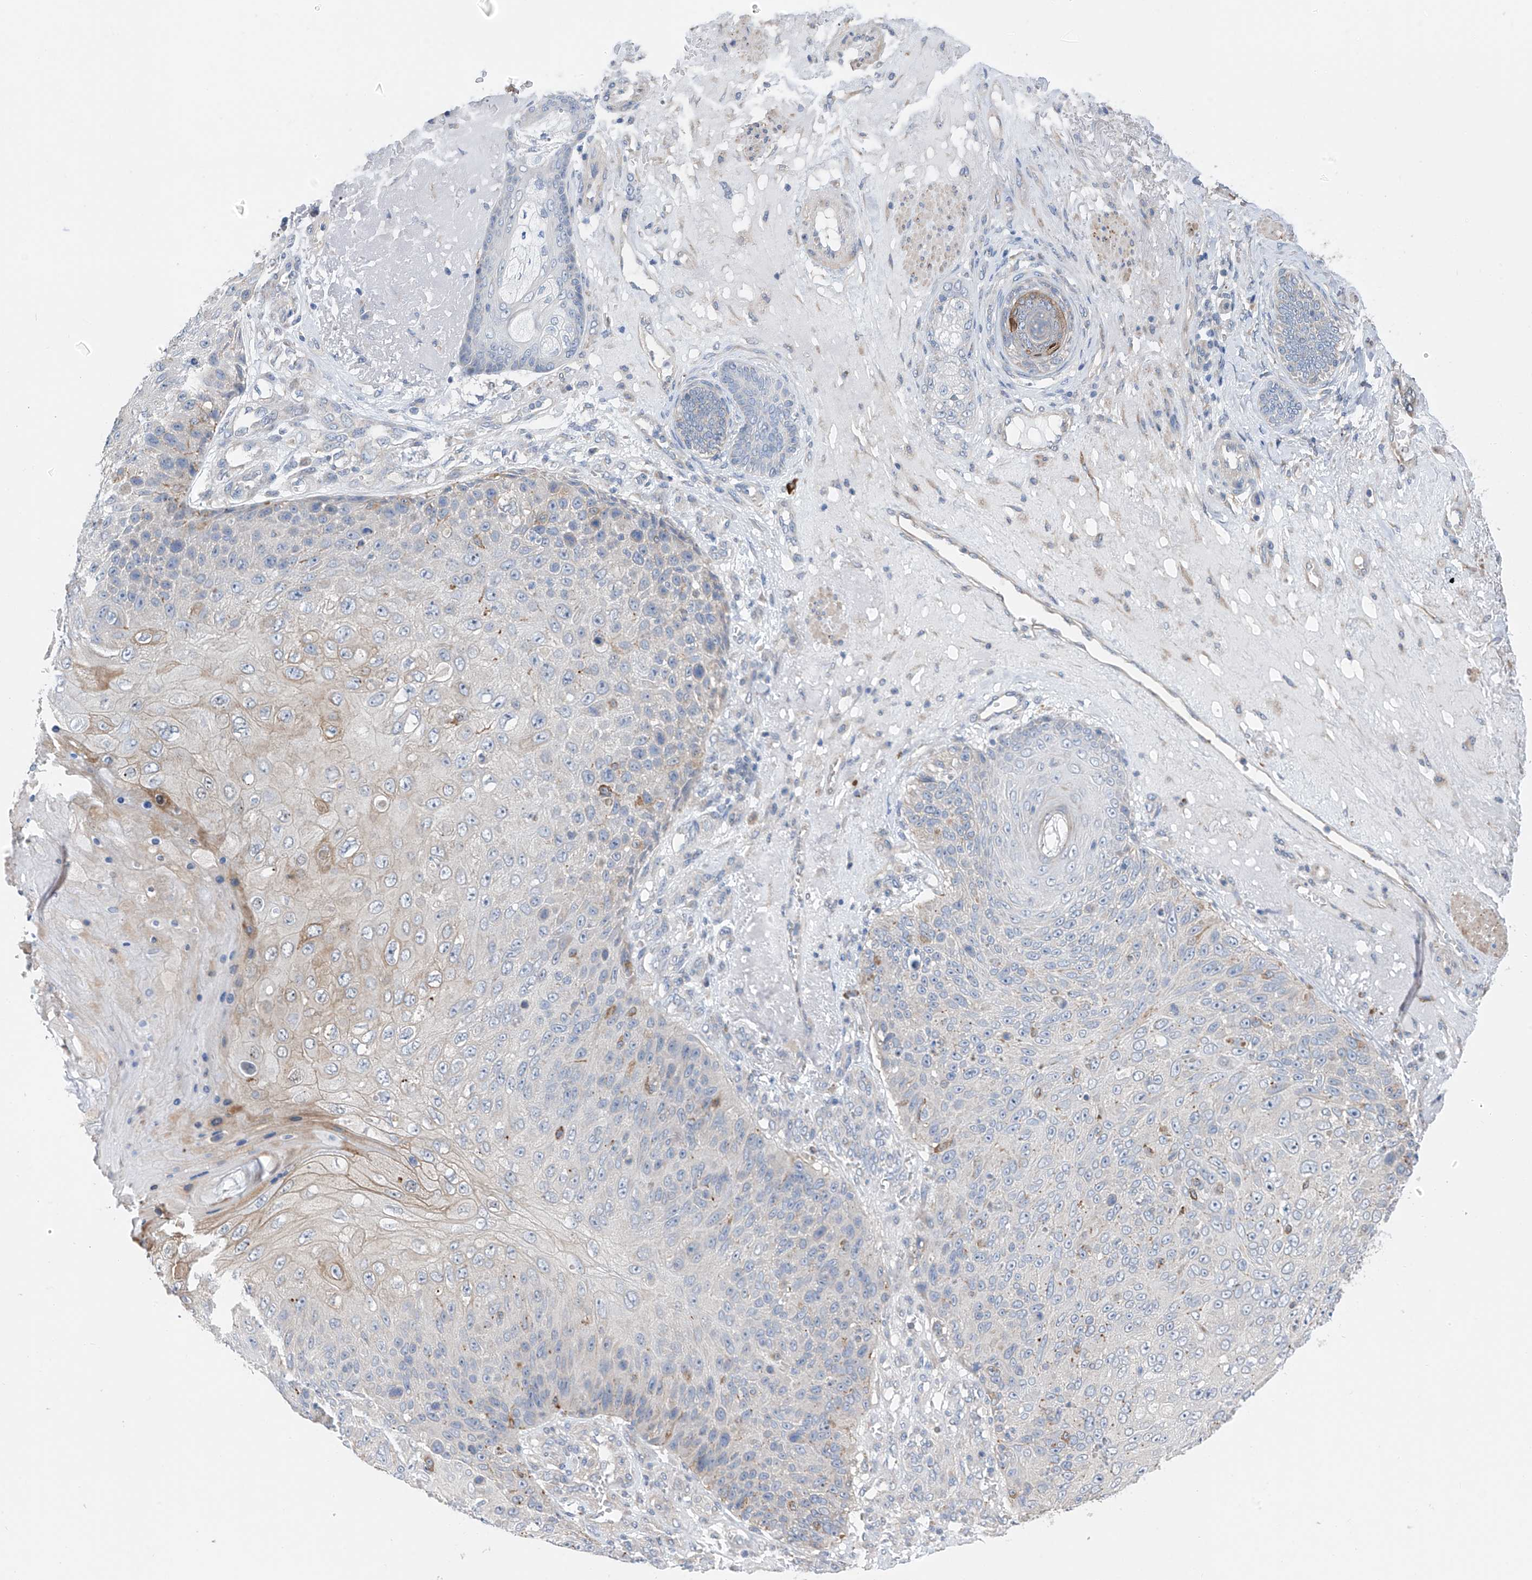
{"staining": {"intensity": "negative", "quantity": "none", "location": "none"}, "tissue": "skin cancer", "cell_type": "Tumor cells", "image_type": "cancer", "snomed": [{"axis": "morphology", "description": "Squamous cell carcinoma, NOS"}, {"axis": "topography", "description": "Skin"}], "caption": "This is a image of IHC staining of skin cancer (squamous cell carcinoma), which shows no positivity in tumor cells.", "gene": "REC8", "patient": {"sex": "female", "age": 88}}